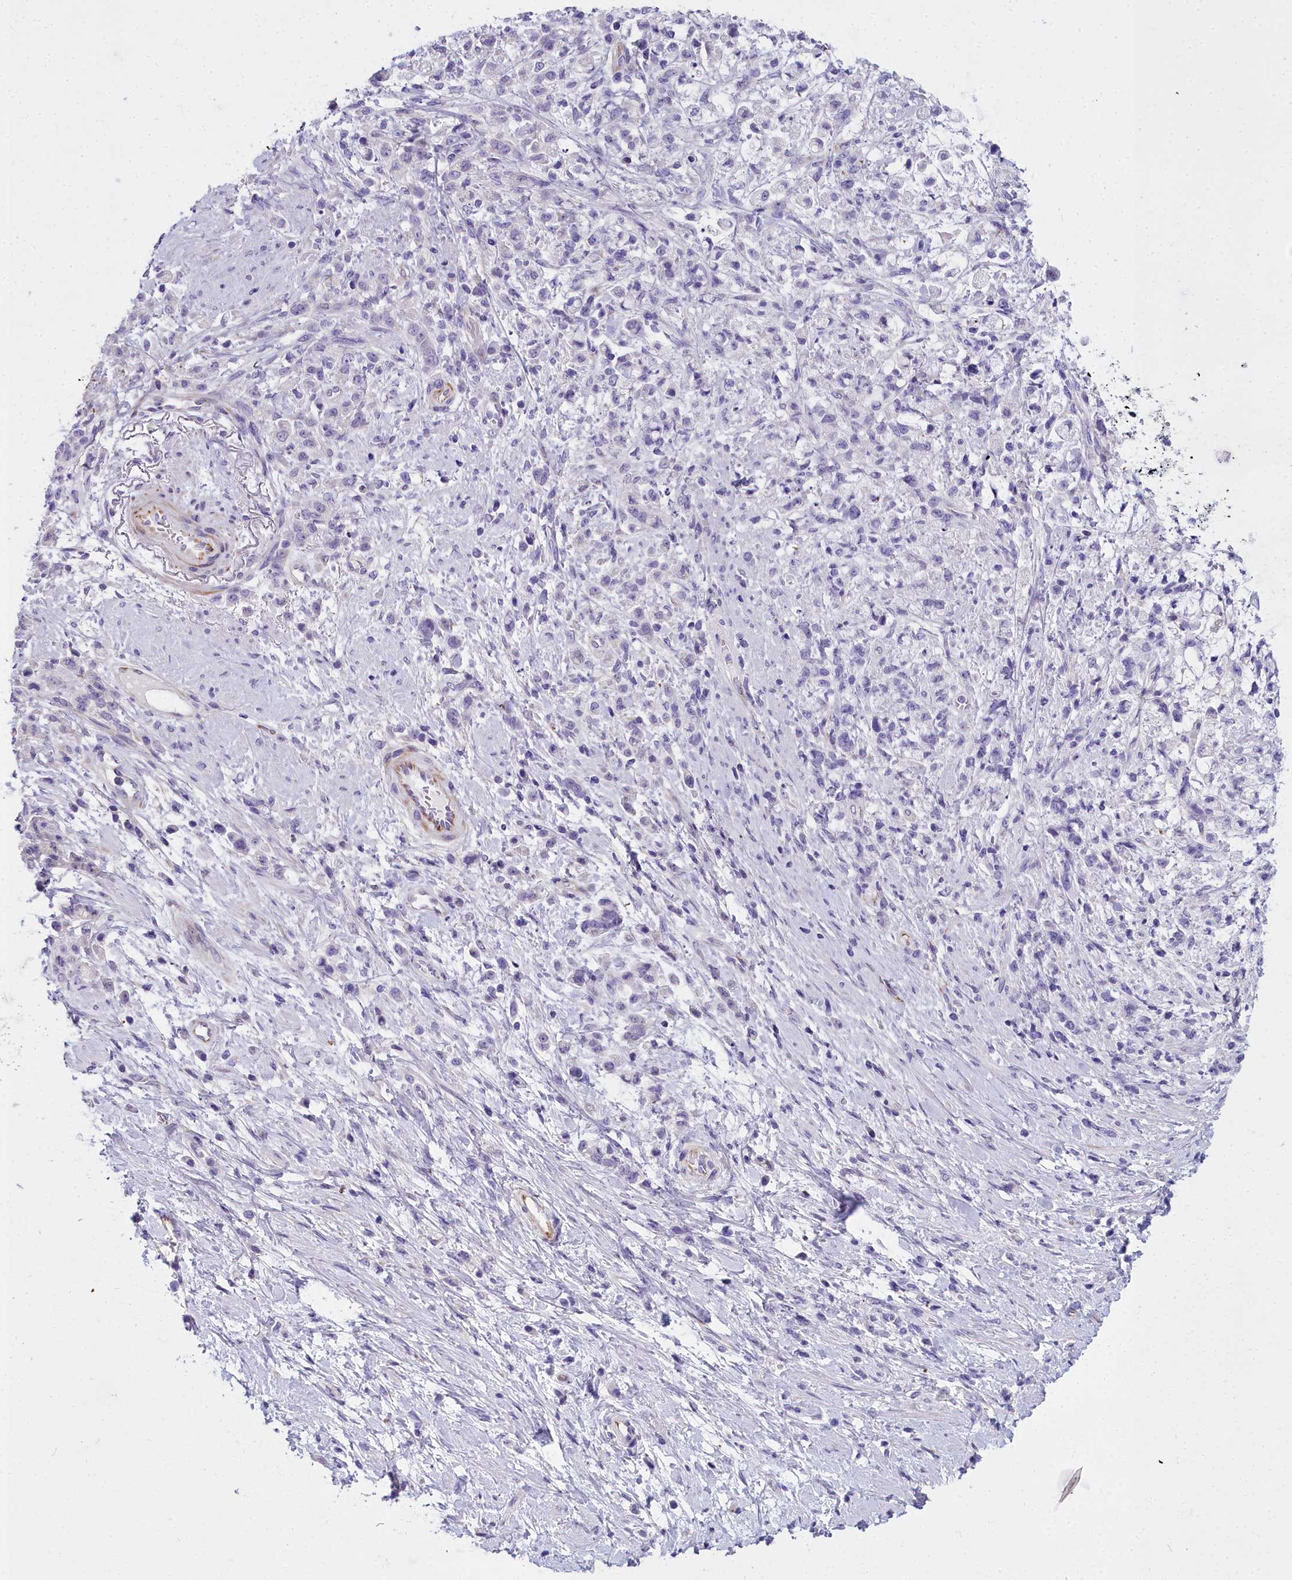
{"staining": {"intensity": "negative", "quantity": "none", "location": "none"}, "tissue": "stomach cancer", "cell_type": "Tumor cells", "image_type": "cancer", "snomed": [{"axis": "morphology", "description": "Adenocarcinoma, NOS"}, {"axis": "topography", "description": "Stomach"}], "caption": "Immunohistochemistry (IHC) image of human stomach adenocarcinoma stained for a protein (brown), which demonstrates no expression in tumor cells.", "gene": "TIMM22", "patient": {"sex": "female", "age": 60}}